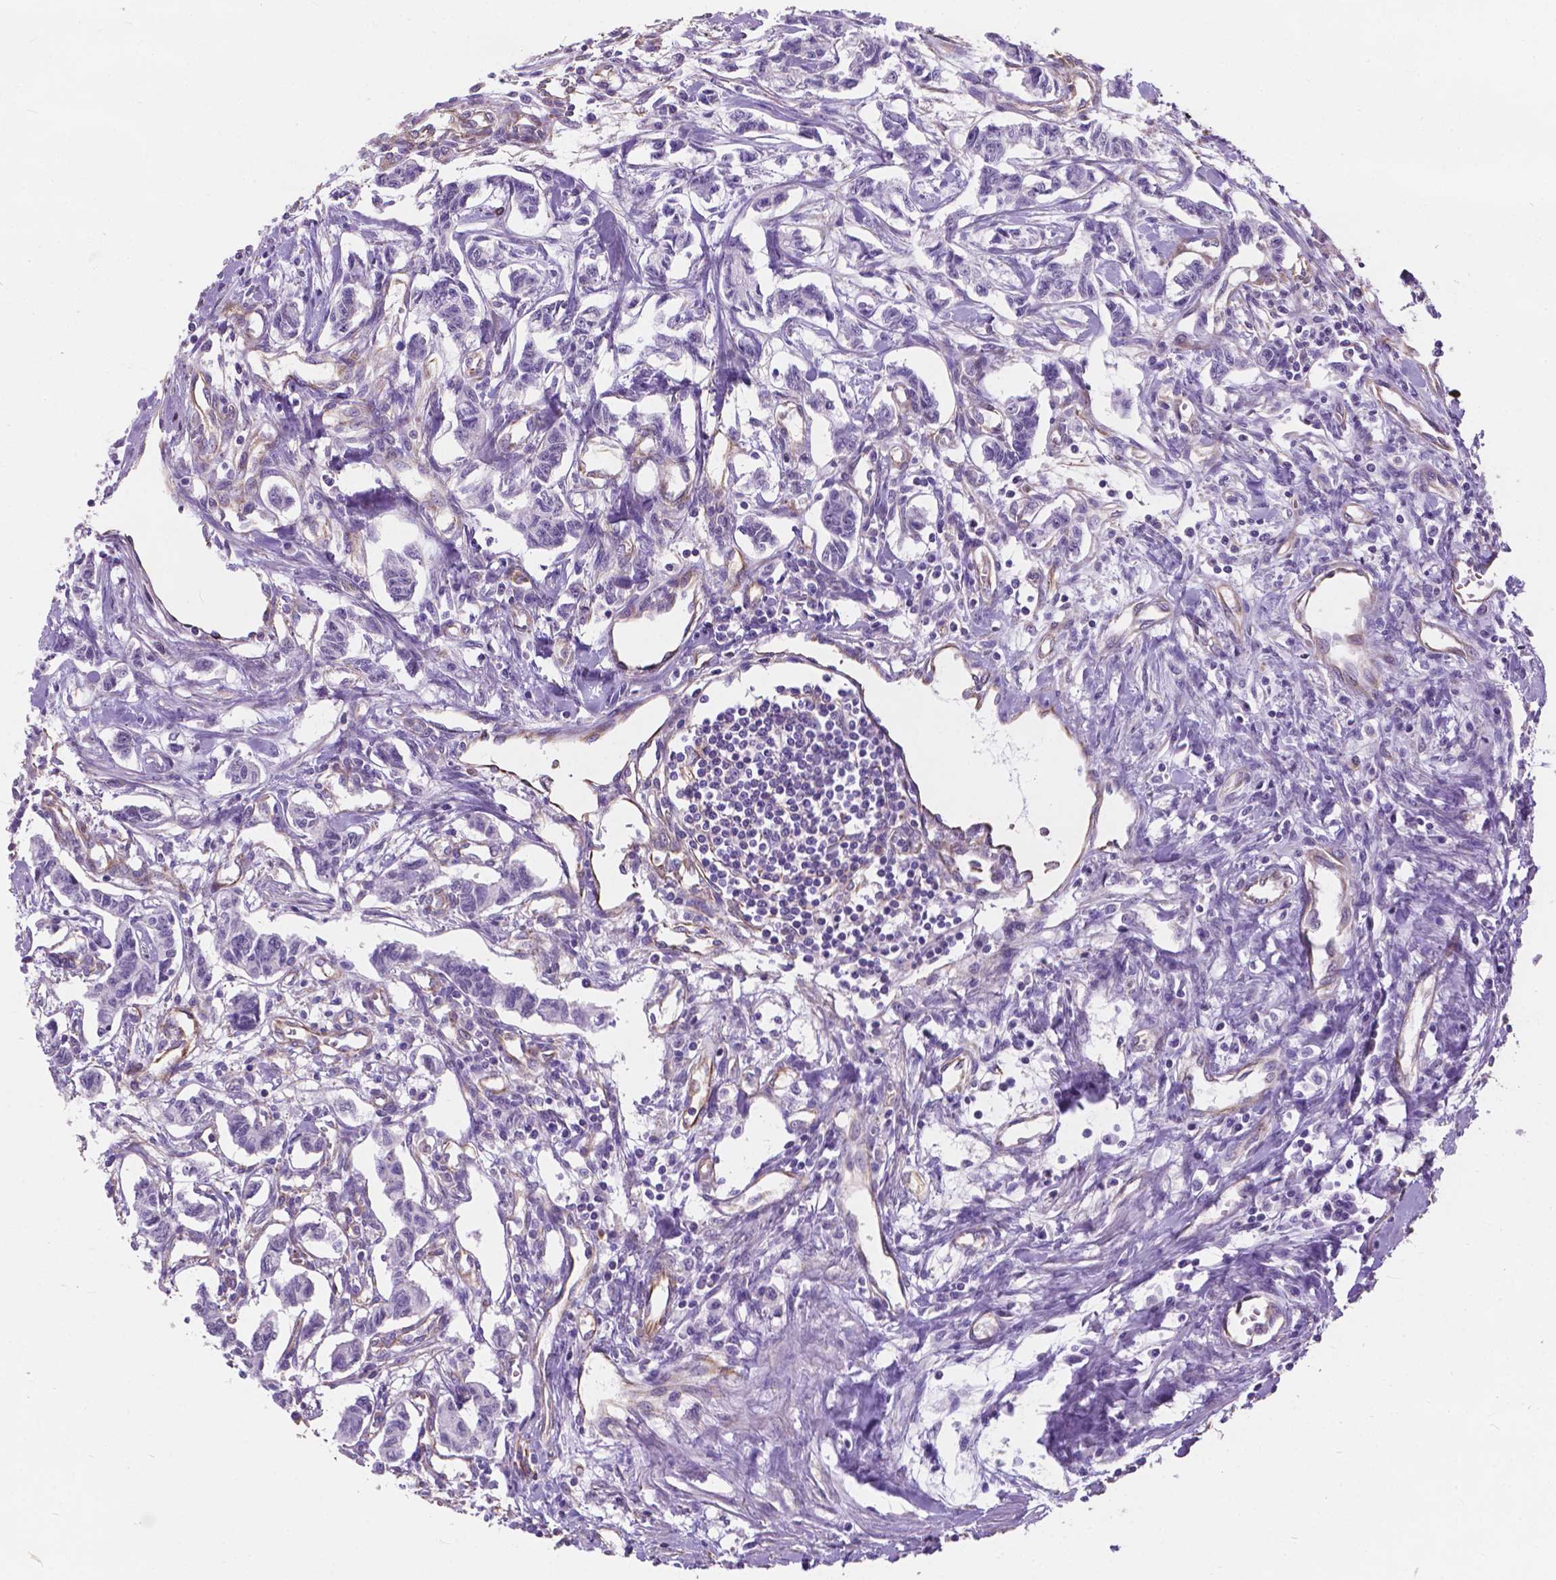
{"staining": {"intensity": "negative", "quantity": "none", "location": "none"}, "tissue": "carcinoid", "cell_type": "Tumor cells", "image_type": "cancer", "snomed": [{"axis": "morphology", "description": "Carcinoid, malignant, NOS"}, {"axis": "topography", "description": "Kidney"}], "caption": "Tumor cells show no significant expression in carcinoid.", "gene": "AMOT", "patient": {"sex": "female", "age": 41}}